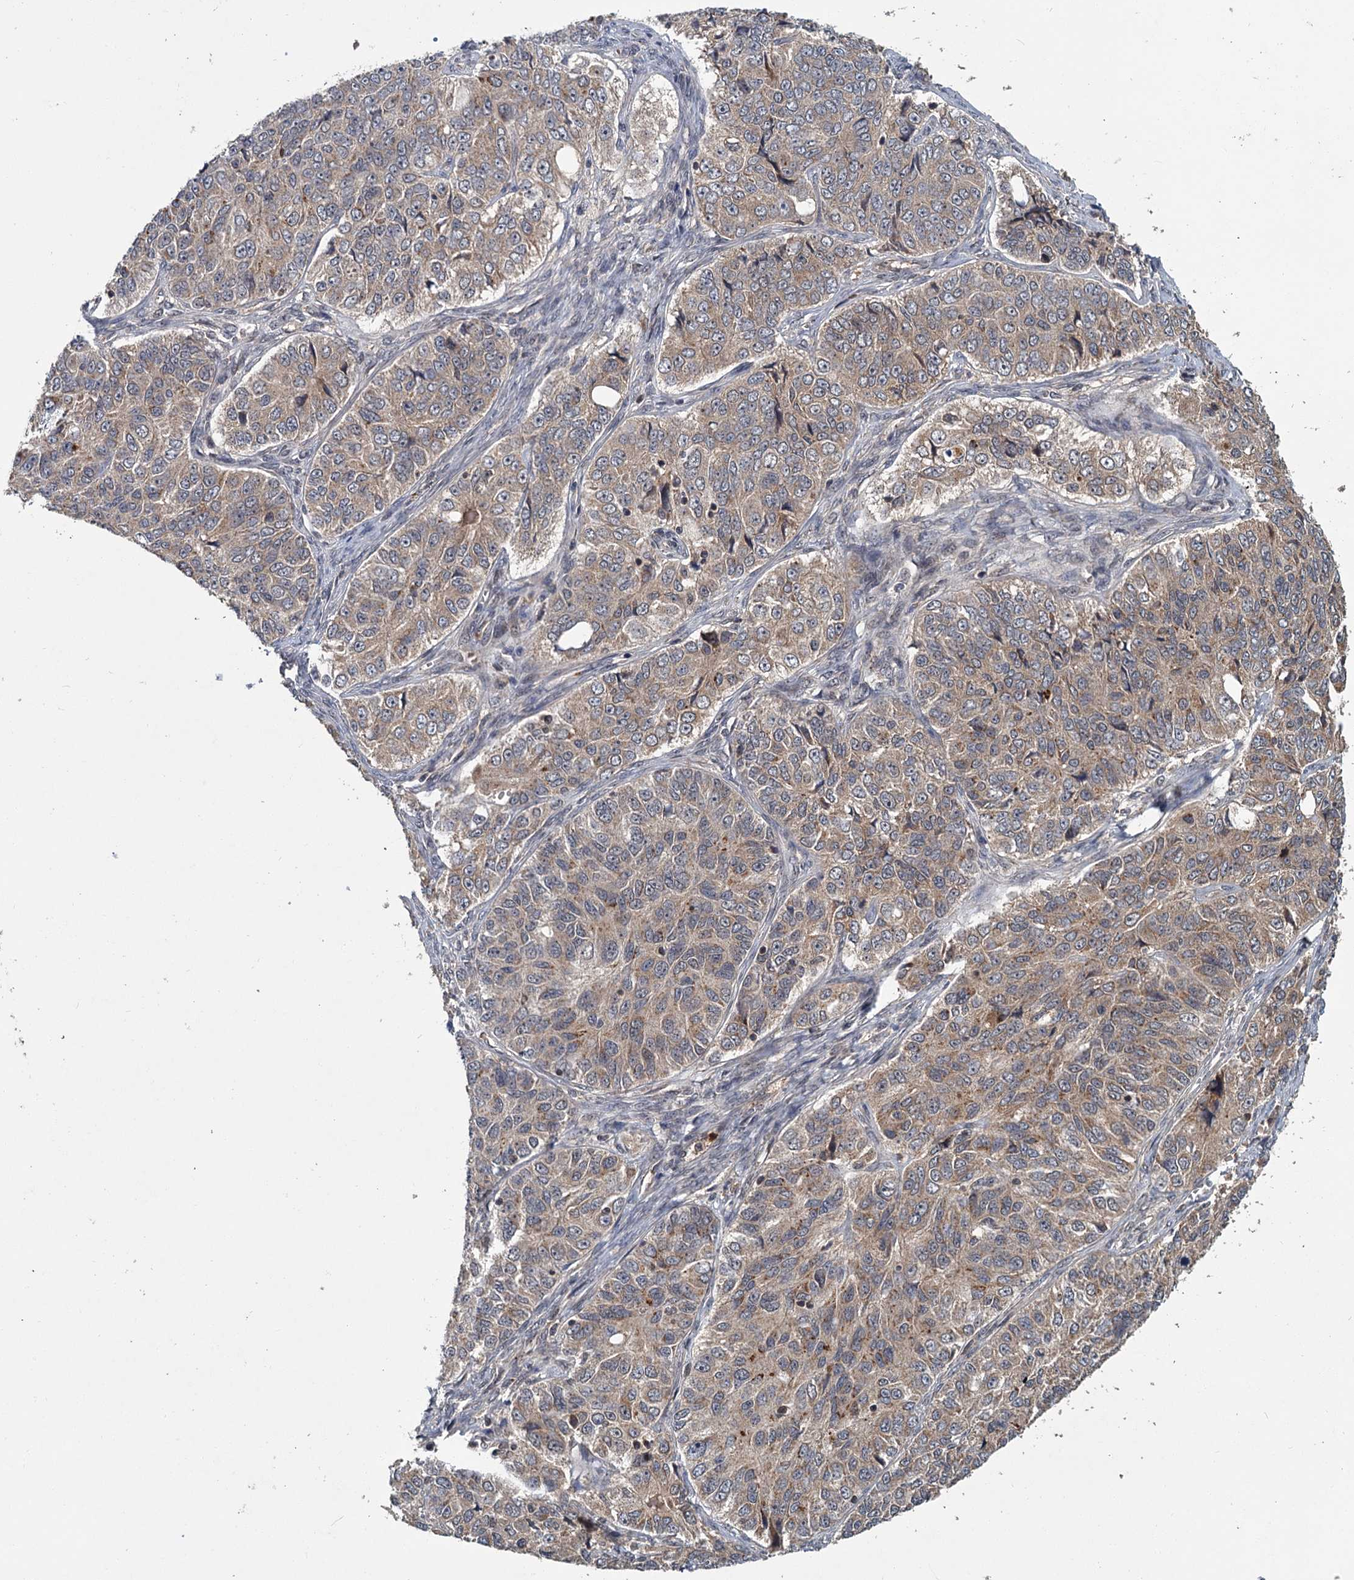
{"staining": {"intensity": "weak", "quantity": "25%-75%", "location": "cytoplasmic/membranous"}, "tissue": "ovarian cancer", "cell_type": "Tumor cells", "image_type": "cancer", "snomed": [{"axis": "morphology", "description": "Carcinoma, endometroid"}, {"axis": "topography", "description": "Ovary"}], "caption": "Ovarian cancer stained for a protein exhibits weak cytoplasmic/membranous positivity in tumor cells. The staining is performed using DAB brown chromogen to label protein expression. The nuclei are counter-stained blue using hematoxylin.", "gene": "KANSL2", "patient": {"sex": "female", "age": 51}}